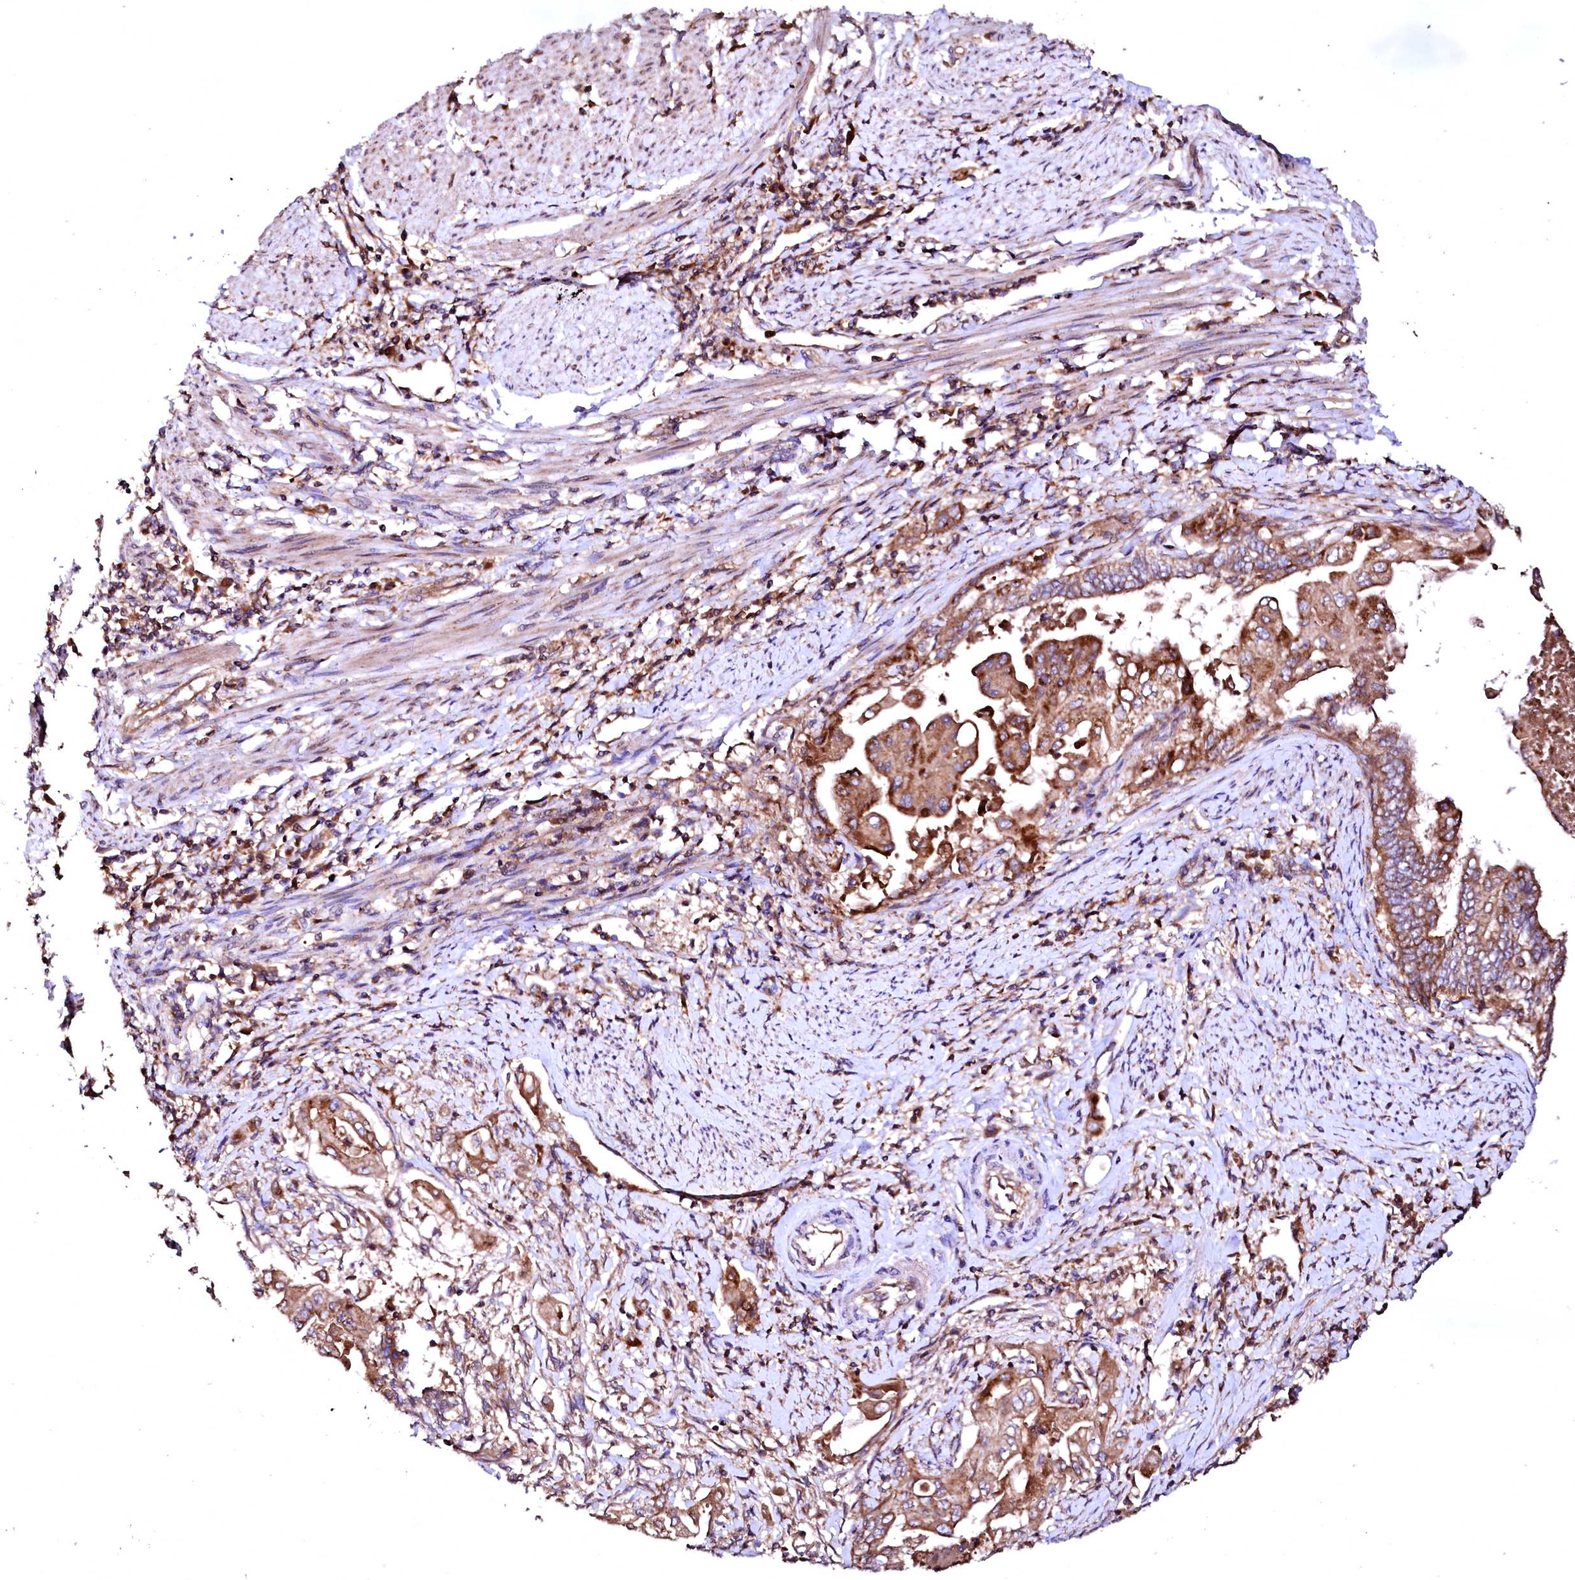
{"staining": {"intensity": "moderate", "quantity": ">75%", "location": "cytoplasmic/membranous"}, "tissue": "endometrial cancer", "cell_type": "Tumor cells", "image_type": "cancer", "snomed": [{"axis": "morphology", "description": "Adenocarcinoma, NOS"}, {"axis": "topography", "description": "Uterus"}, {"axis": "topography", "description": "Endometrium"}], "caption": "Moderate cytoplasmic/membranous staining for a protein is seen in approximately >75% of tumor cells of endometrial cancer using immunohistochemistry (IHC).", "gene": "ST3GAL1", "patient": {"sex": "female", "age": 70}}